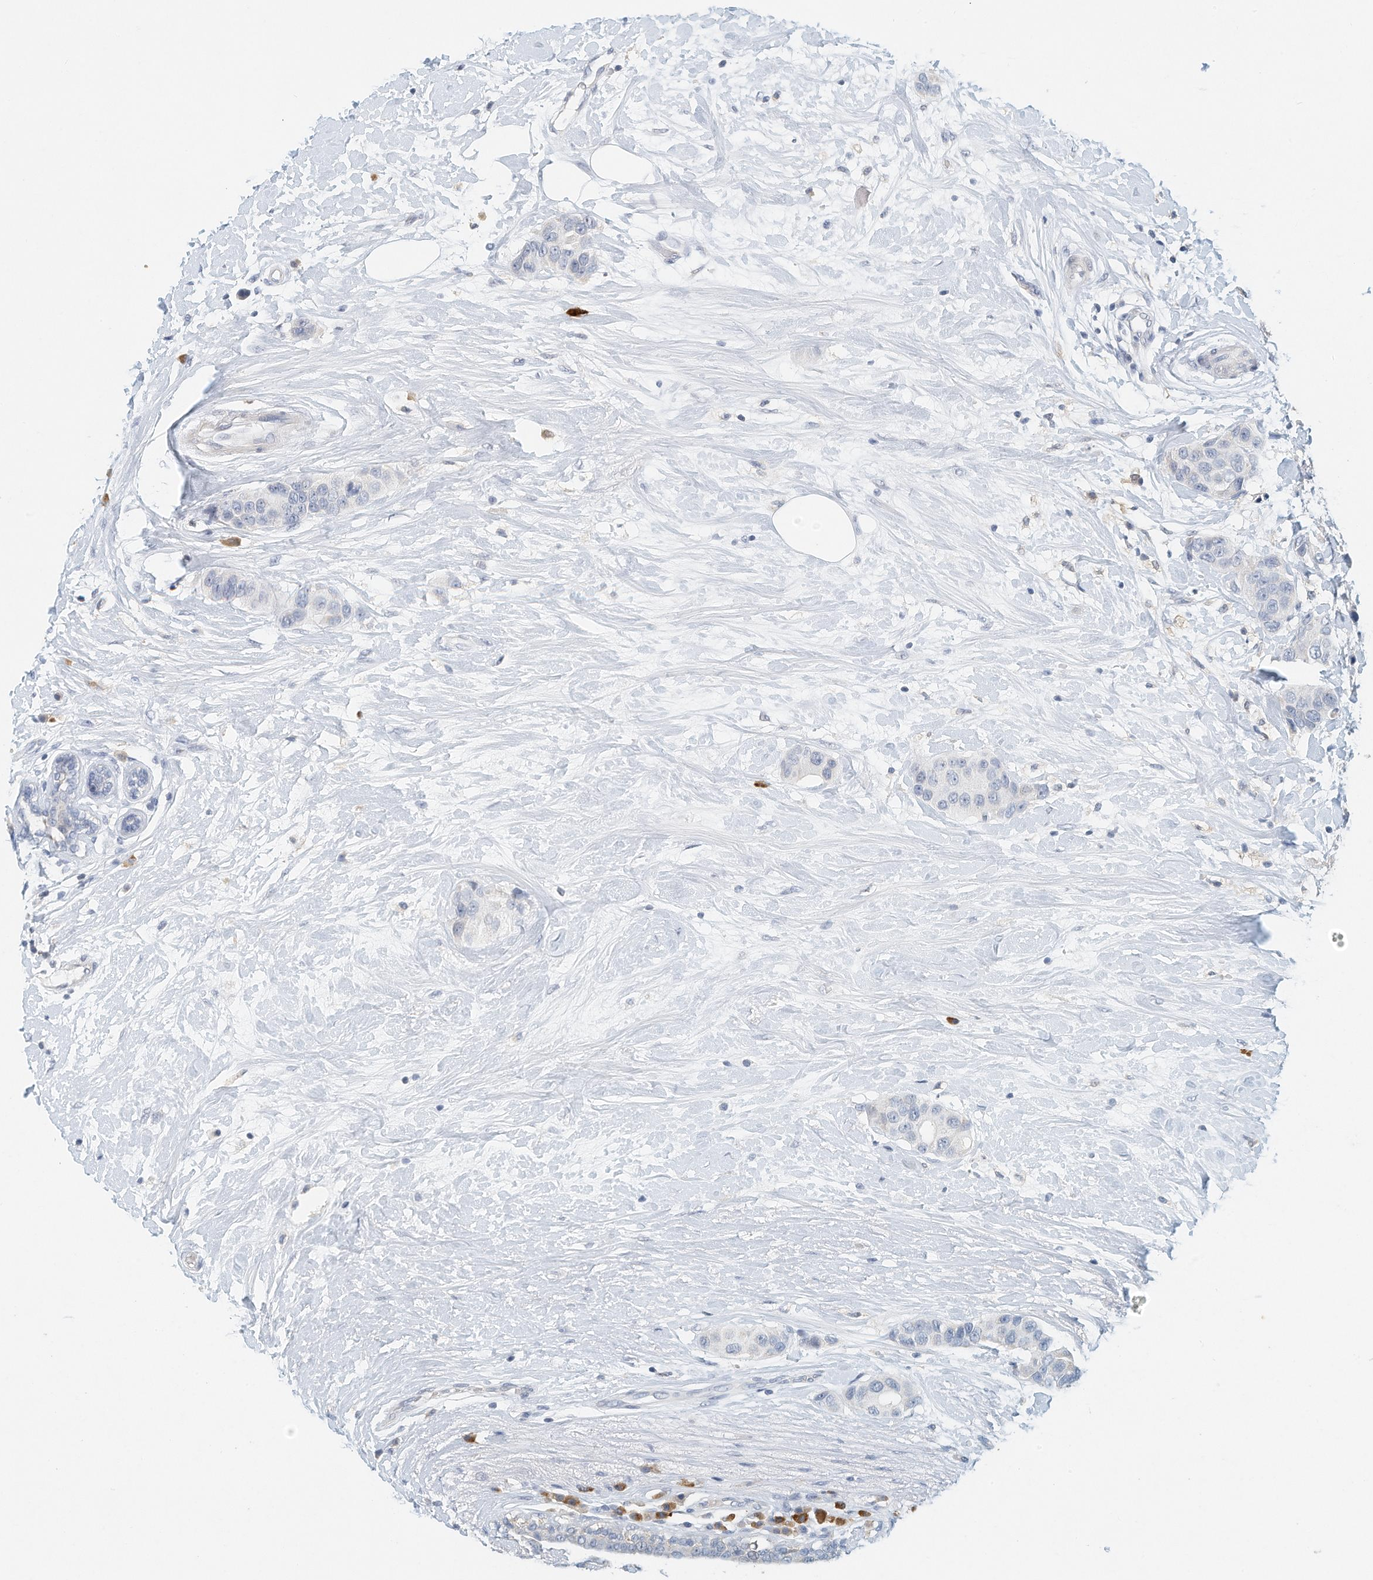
{"staining": {"intensity": "negative", "quantity": "none", "location": "none"}, "tissue": "breast cancer", "cell_type": "Tumor cells", "image_type": "cancer", "snomed": [{"axis": "morphology", "description": "Normal tissue, NOS"}, {"axis": "morphology", "description": "Duct carcinoma"}, {"axis": "topography", "description": "Breast"}], "caption": "Breast cancer (intraductal carcinoma) stained for a protein using immunohistochemistry exhibits no staining tumor cells.", "gene": "MICAL1", "patient": {"sex": "female", "age": 39}}